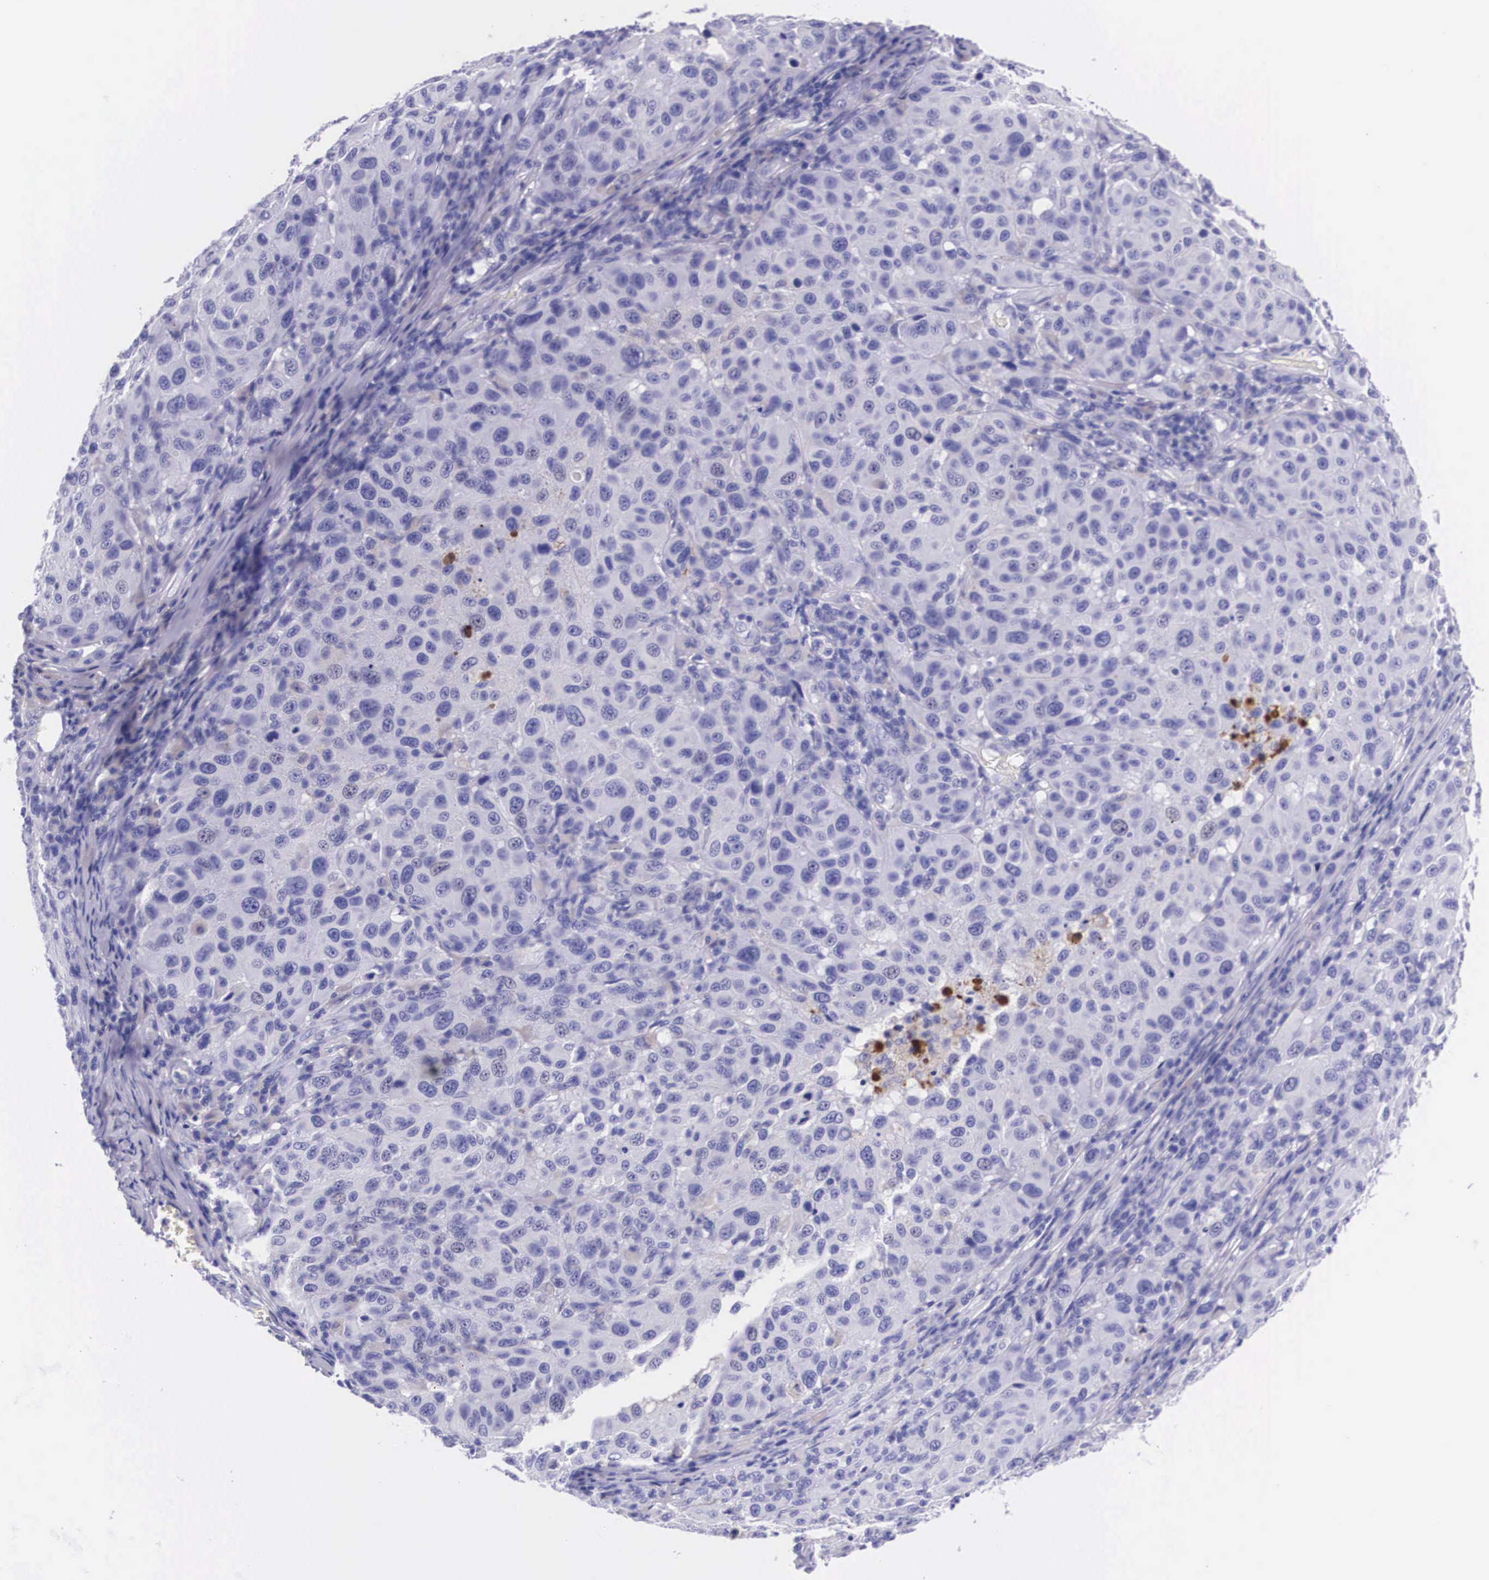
{"staining": {"intensity": "negative", "quantity": "none", "location": "none"}, "tissue": "melanoma", "cell_type": "Tumor cells", "image_type": "cancer", "snomed": [{"axis": "morphology", "description": "Malignant melanoma, NOS"}, {"axis": "topography", "description": "Skin"}], "caption": "Photomicrograph shows no protein expression in tumor cells of melanoma tissue.", "gene": "PLG", "patient": {"sex": "female", "age": 77}}